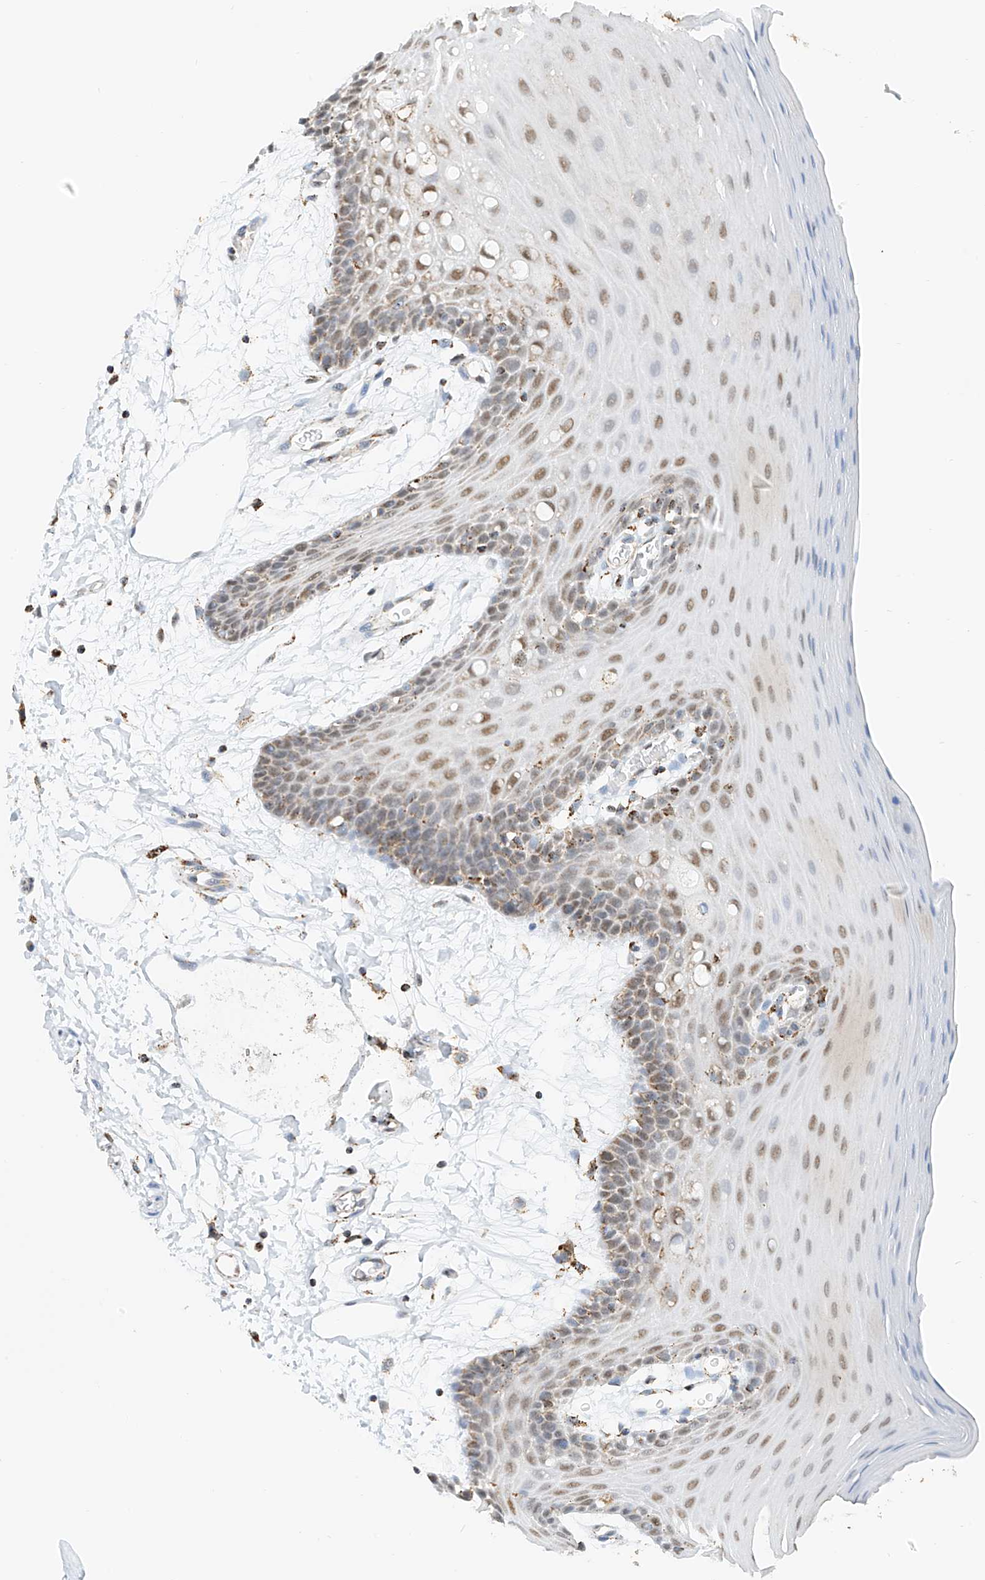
{"staining": {"intensity": "moderate", "quantity": "25%-75%", "location": "cytoplasmic/membranous"}, "tissue": "oral mucosa", "cell_type": "Squamous epithelial cells", "image_type": "normal", "snomed": [{"axis": "morphology", "description": "Normal tissue, NOS"}, {"axis": "topography", "description": "Skeletal muscle"}, {"axis": "topography", "description": "Oral tissue"}, {"axis": "topography", "description": "Salivary gland"}, {"axis": "topography", "description": "Peripheral nerve tissue"}], "caption": "Squamous epithelial cells exhibit medium levels of moderate cytoplasmic/membranous staining in approximately 25%-75% of cells in benign oral mucosa. (DAB IHC, brown staining for protein, blue staining for nuclei).", "gene": "PPA2", "patient": {"sex": "male", "age": 54}}